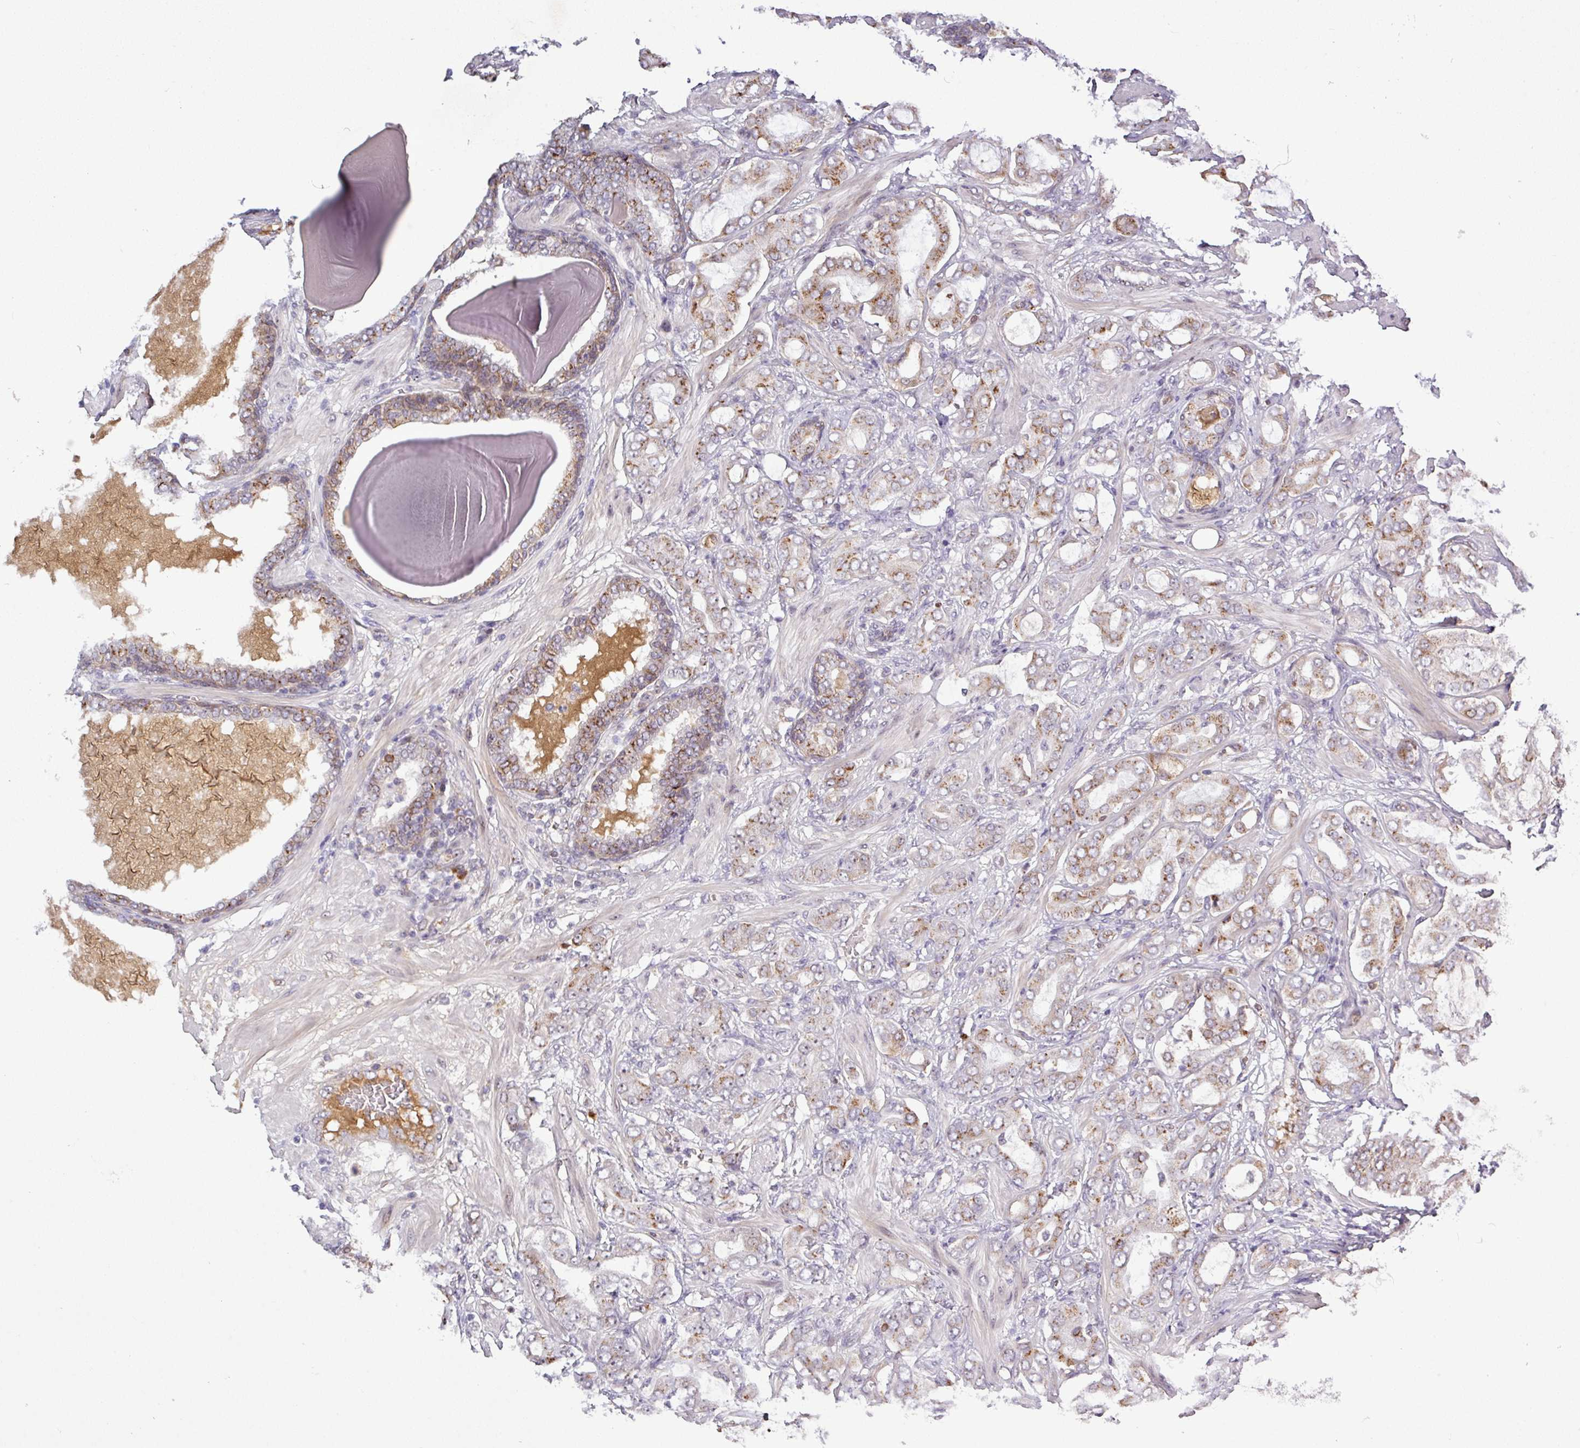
{"staining": {"intensity": "moderate", "quantity": "25%-75%", "location": "cytoplasmic/membranous"}, "tissue": "prostate cancer", "cell_type": "Tumor cells", "image_type": "cancer", "snomed": [{"axis": "morphology", "description": "Adenocarcinoma, Low grade"}, {"axis": "topography", "description": "Prostate"}], "caption": "A high-resolution histopathology image shows immunohistochemistry staining of prostate cancer (low-grade adenocarcinoma), which shows moderate cytoplasmic/membranous expression in approximately 25%-75% of tumor cells.", "gene": "PCDH1", "patient": {"sex": "male", "age": 57}}